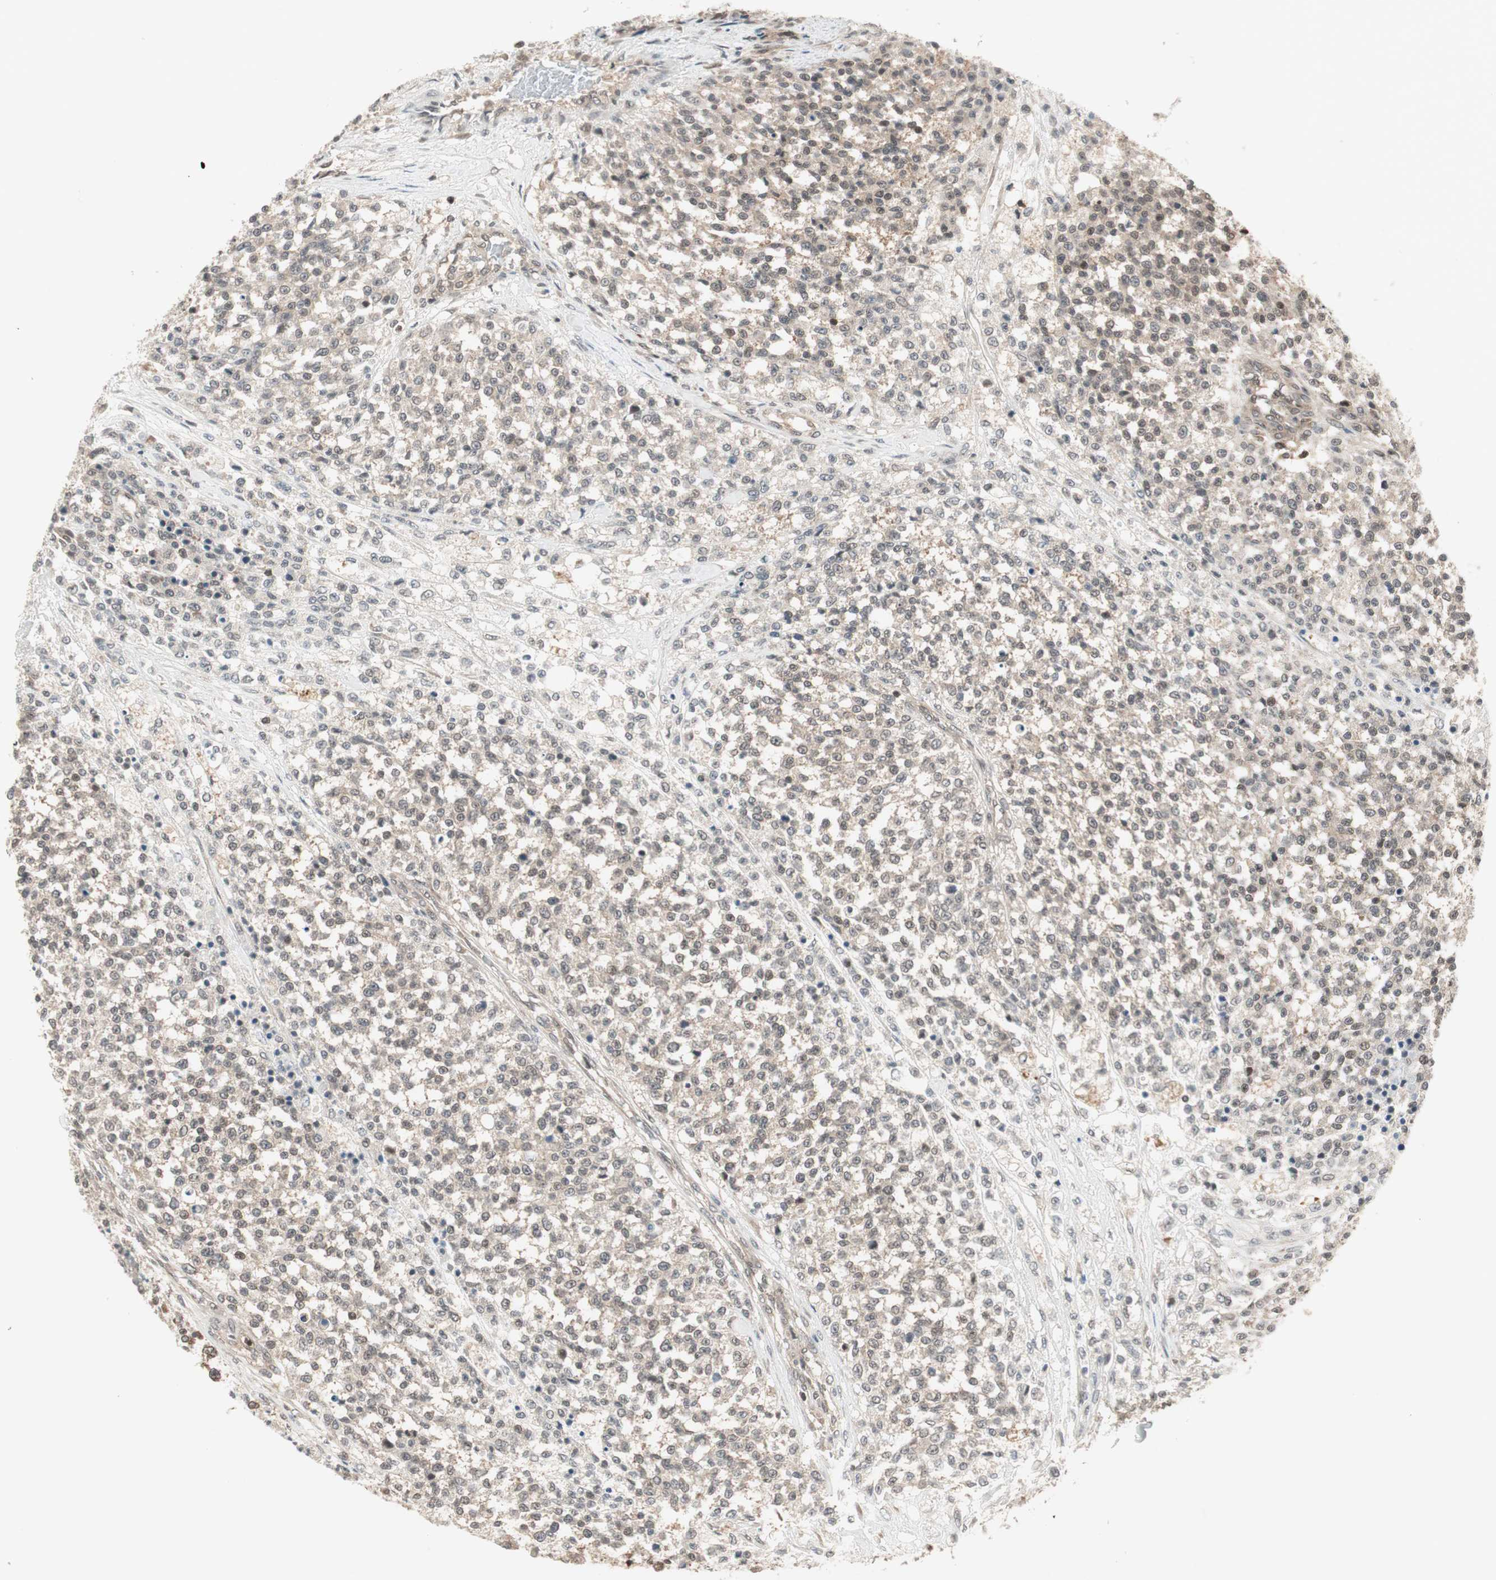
{"staining": {"intensity": "weak", "quantity": "25%-75%", "location": "cytoplasmic/membranous"}, "tissue": "testis cancer", "cell_type": "Tumor cells", "image_type": "cancer", "snomed": [{"axis": "morphology", "description": "Seminoma, NOS"}, {"axis": "topography", "description": "Testis"}], "caption": "DAB immunohistochemical staining of human seminoma (testis) demonstrates weak cytoplasmic/membranous protein positivity in approximately 25%-75% of tumor cells.", "gene": "UBE2I", "patient": {"sex": "male", "age": 59}}